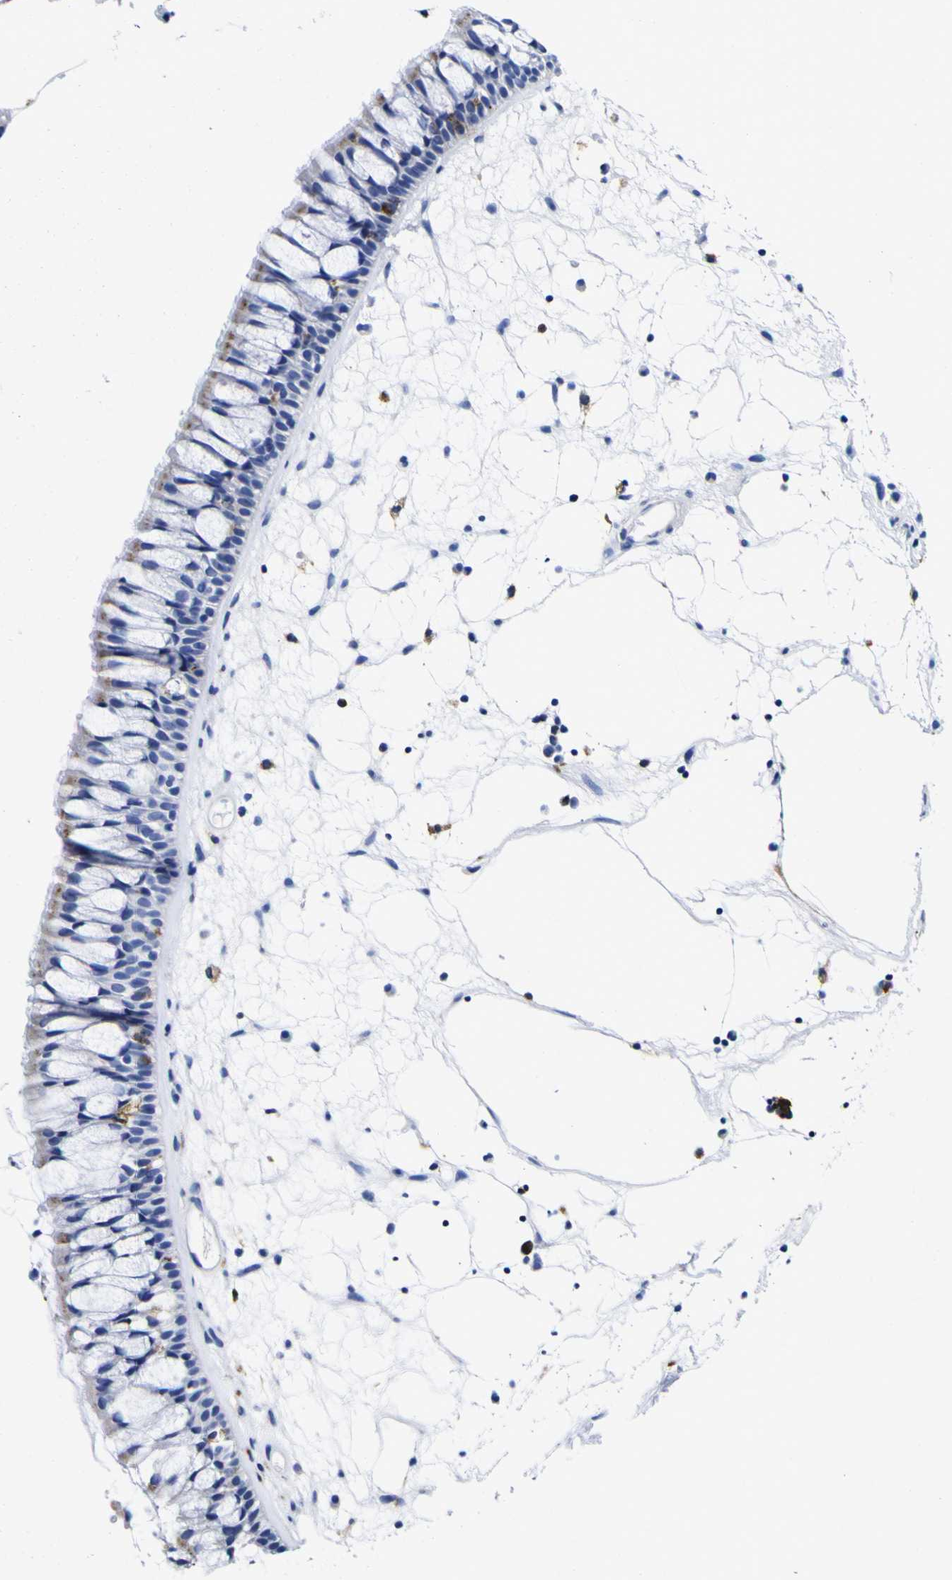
{"staining": {"intensity": "weak", "quantity": "25%-75%", "location": "cytoplasmic/membranous"}, "tissue": "nasopharynx", "cell_type": "Respiratory epithelial cells", "image_type": "normal", "snomed": [{"axis": "morphology", "description": "Normal tissue, NOS"}, {"axis": "morphology", "description": "Inflammation, NOS"}, {"axis": "topography", "description": "Nasopharynx"}], "caption": "This is an image of immunohistochemistry (IHC) staining of normal nasopharynx, which shows weak staining in the cytoplasmic/membranous of respiratory epithelial cells.", "gene": "HLA", "patient": {"sex": "male", "age": 48}}